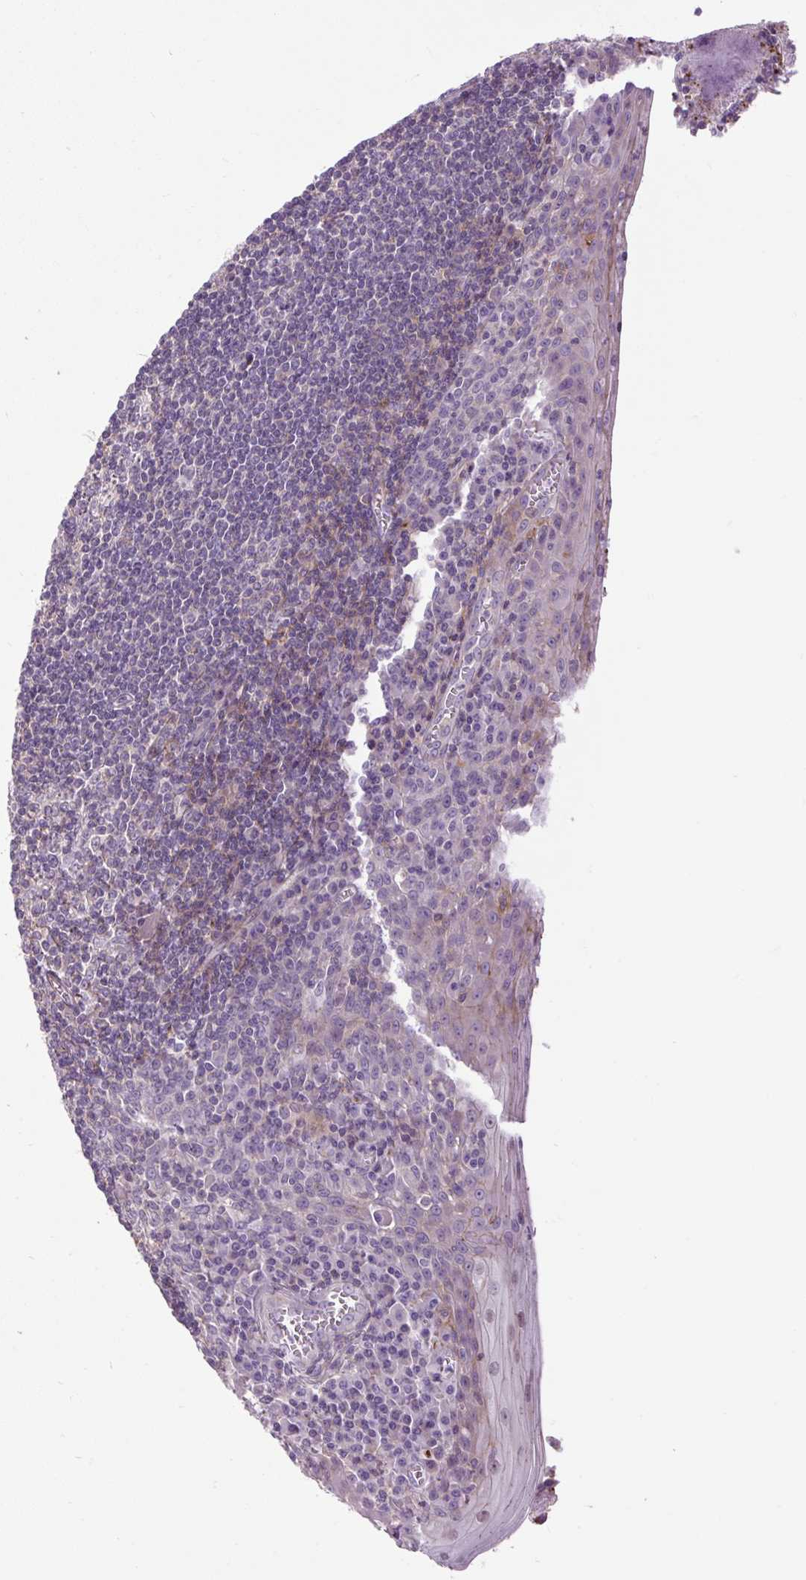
{"staining": {"intensity": "negative", "quantity": "none", "location": "none"}, "tissue": "tonsil", "cell_type": "Germinal center cells", "image_type": "normal", "snomed": [{"axis": "morphology", "description": "Normal tissue, NOS"}, {"axis": "topography", "description": "Tonsil"}], "caption": "A photomicrograph of tonsil stained for a protein reveals no brown staining in germinal center cells. The staining was performed using DAB to visualize the protein expression in brown, while the nuclei were stained in blue with hematoxylin (Magnification: 20x).", "gene": "ZNF197", "patient": {"sex": "male", "age": 27}}